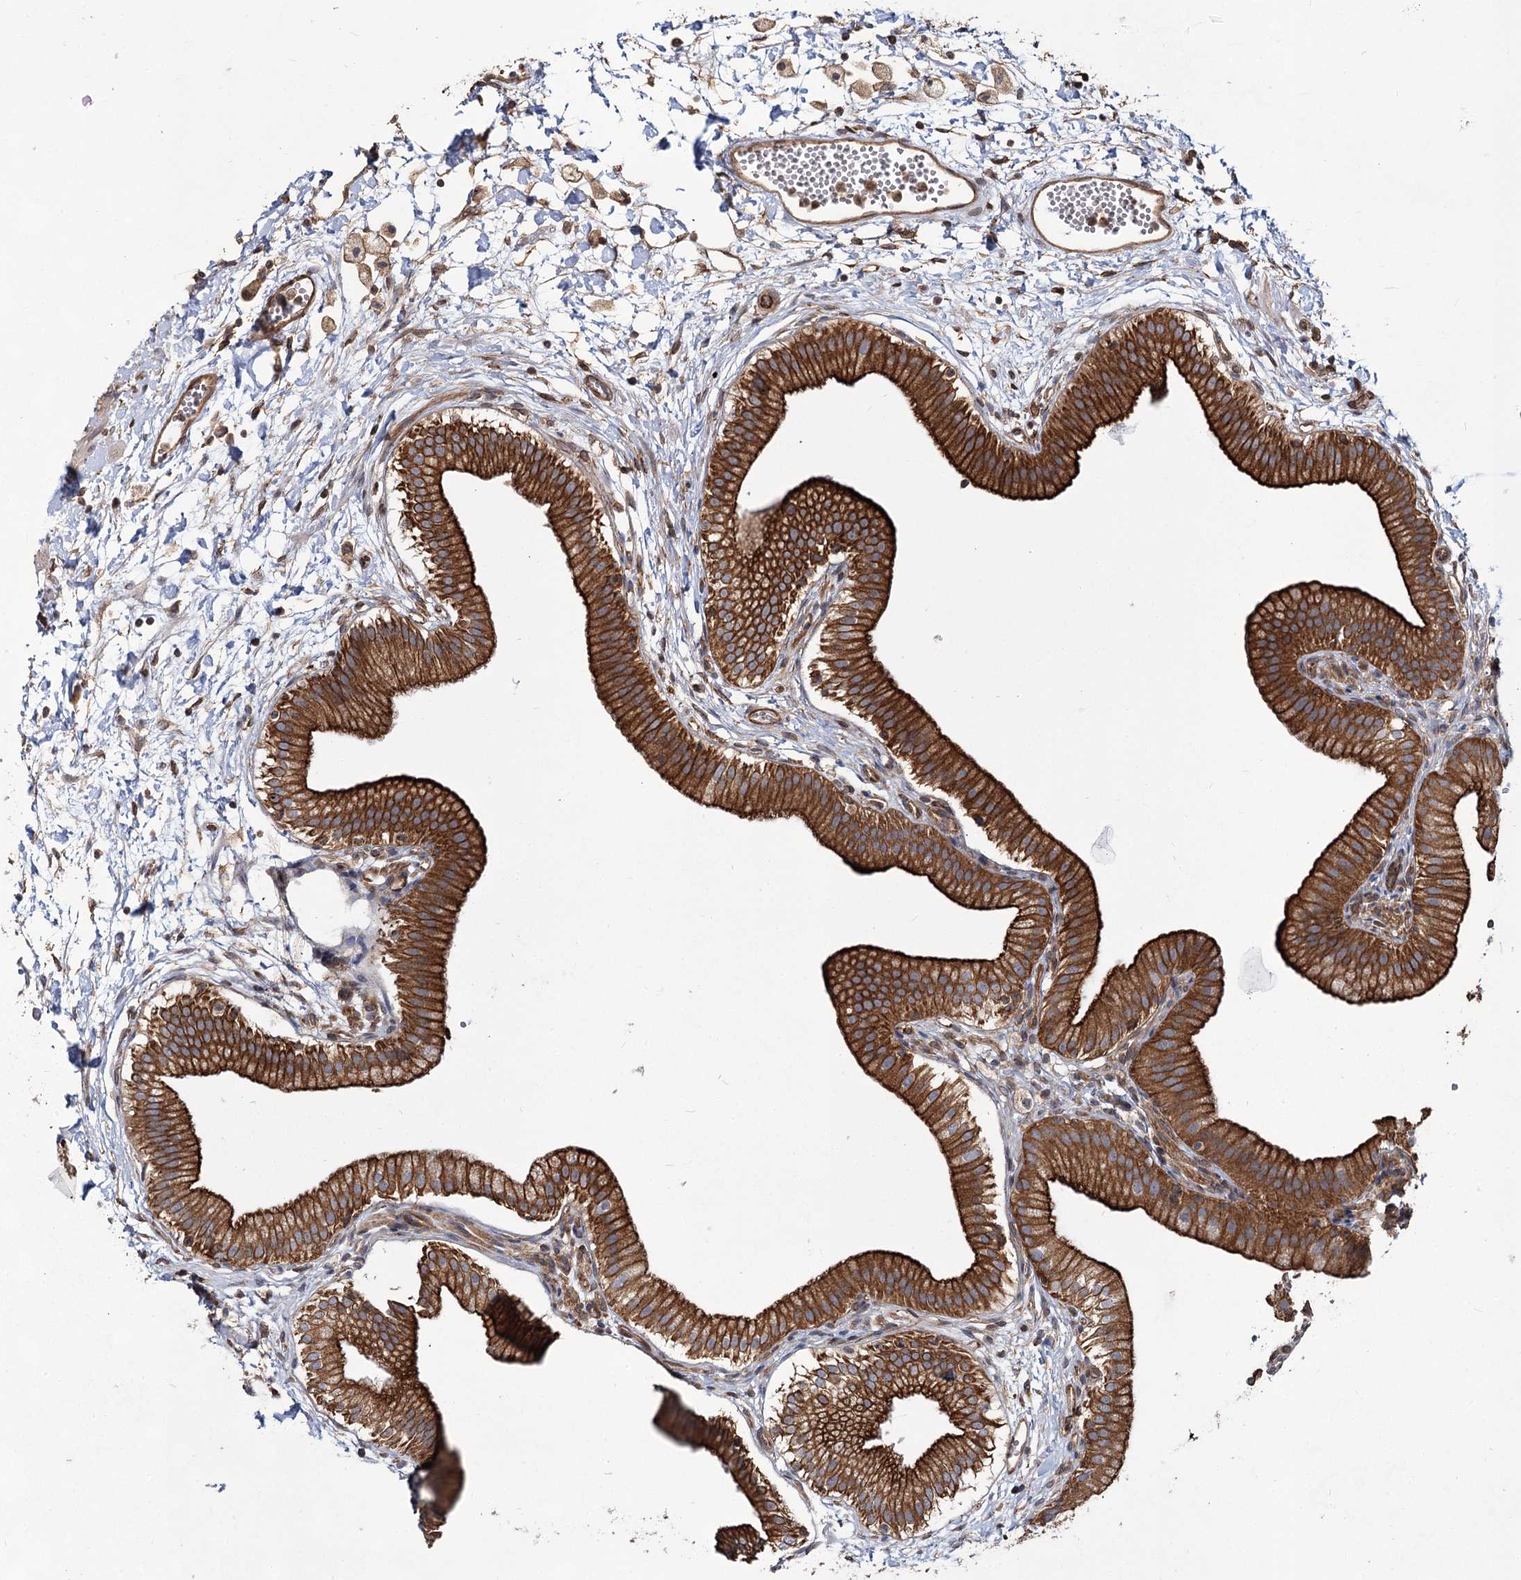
{"staining": {"intensity": "strong", "quantity": ">75%", "location": "cytoplasmic/membranous"}, "tissue": "gallbladder", "cell_type": "Glandular cells", "image_type": "normal", "snomed": [{"axis": "morphology", "description": "Normal tissue, NOS"}, {"axis": "topography", "description": "Gallbladder"}], "caption": "DAB immunohistochemical staining of benign human gallbladder exhibits strong cytoplasmic/membranous protein staining in about >75% of glandular cells. (brown staining indicates protein expression, while blue staining denotes nuclei).", "gene": "IQSEC1", "patient": {"sex": "male", "age": 55}}